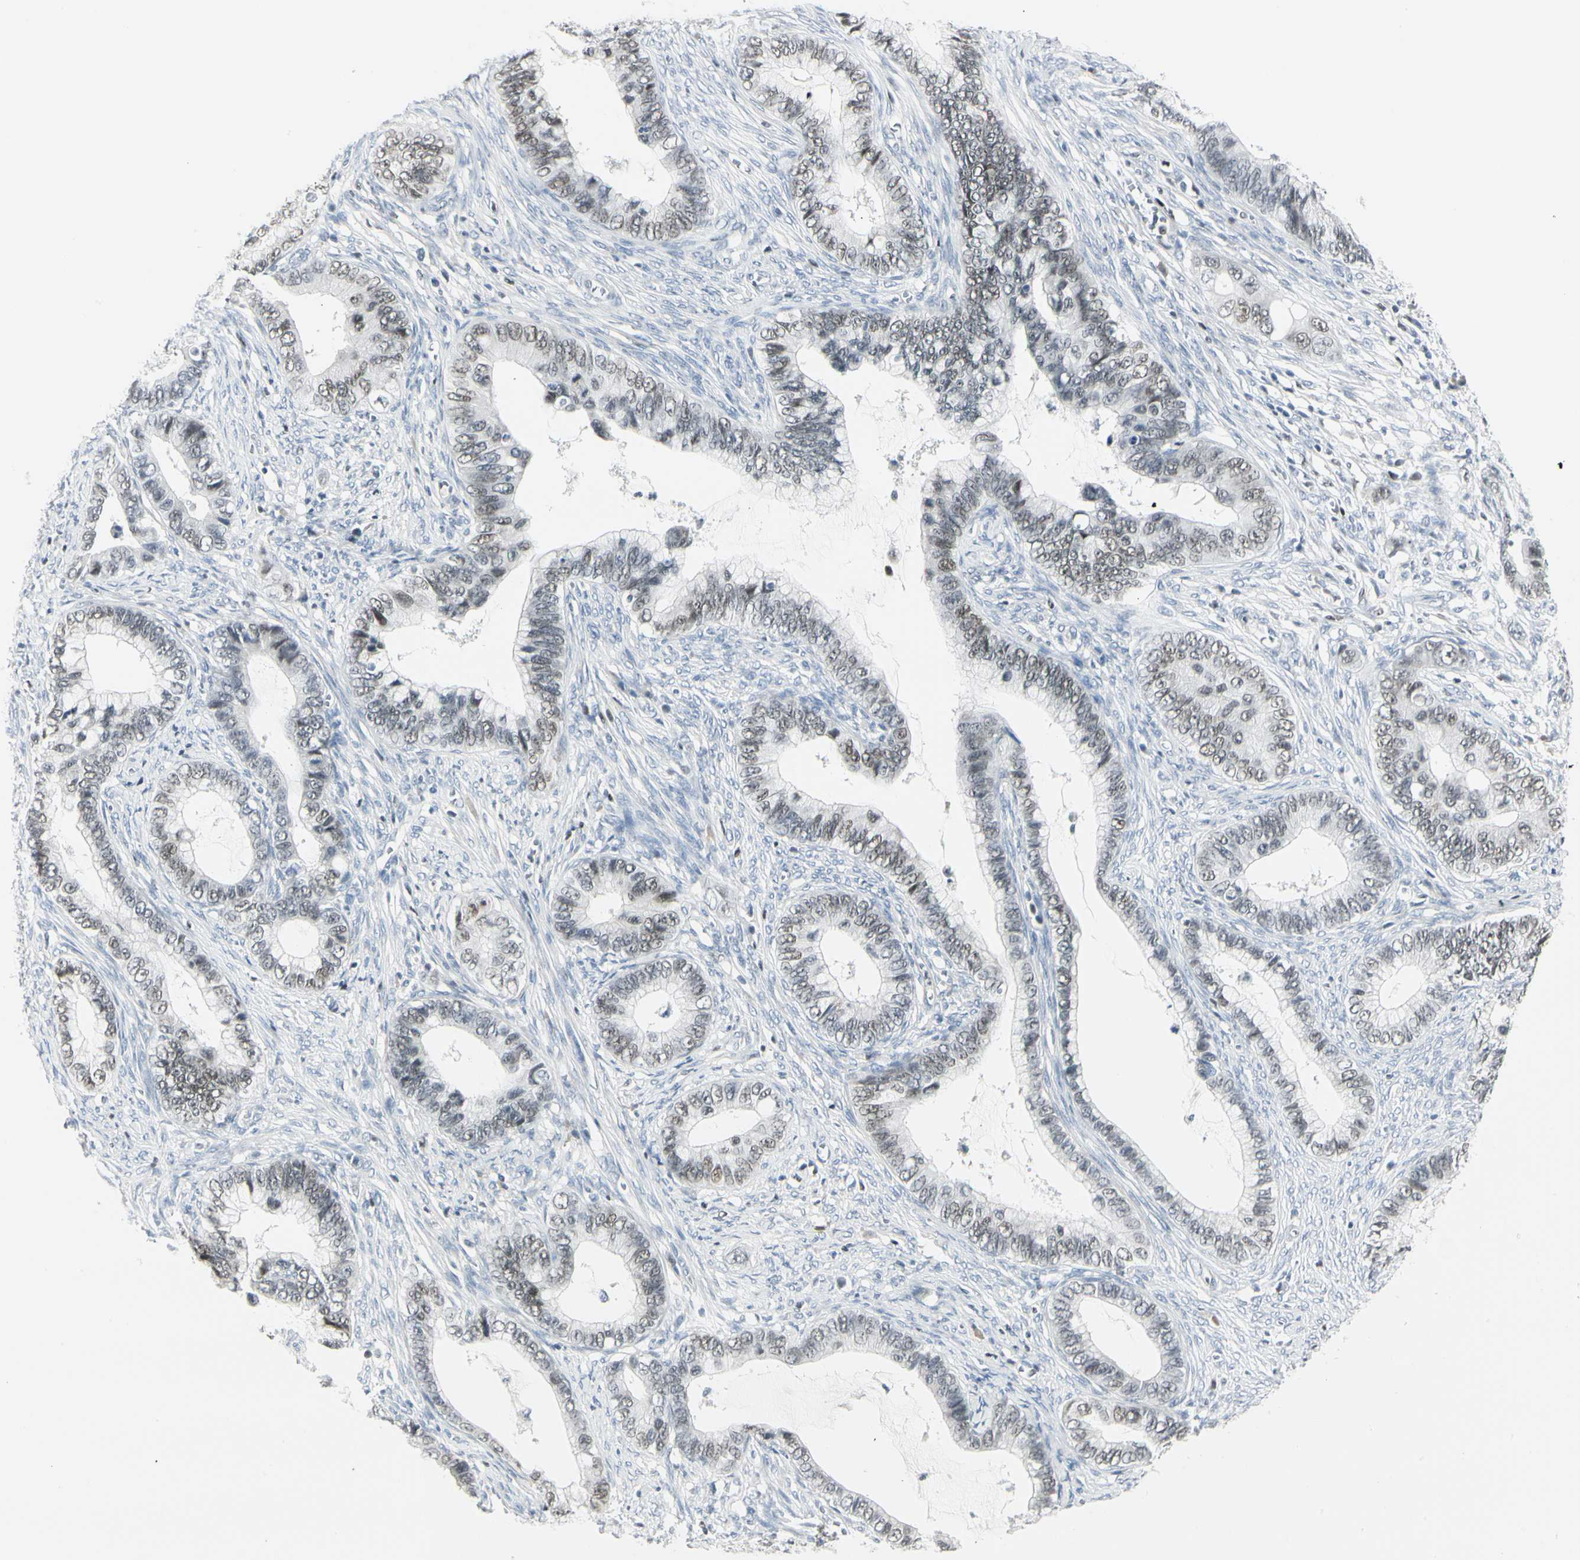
{"staining": {"intensity": "weak", "quantity": ">75%", "location": "nuclear"}, "tissue": "cervical cancer", "cell_type": "Tumor cells", "image_type": "cancer", "snomed": [{"axis": "morphology", "description": "Adenocarcinoma, NOS"}, {"axis": "topography", "description": "Cervix"}], "caption": "IHC image of cervical adenocarcinoma stained for a protein (brown), which demonstrates low levels of weak nuclear staining in approximately >75% of tumor cells.", "gene": "ZBTB7B", "patient": {"sex": "female", "age": 44}}